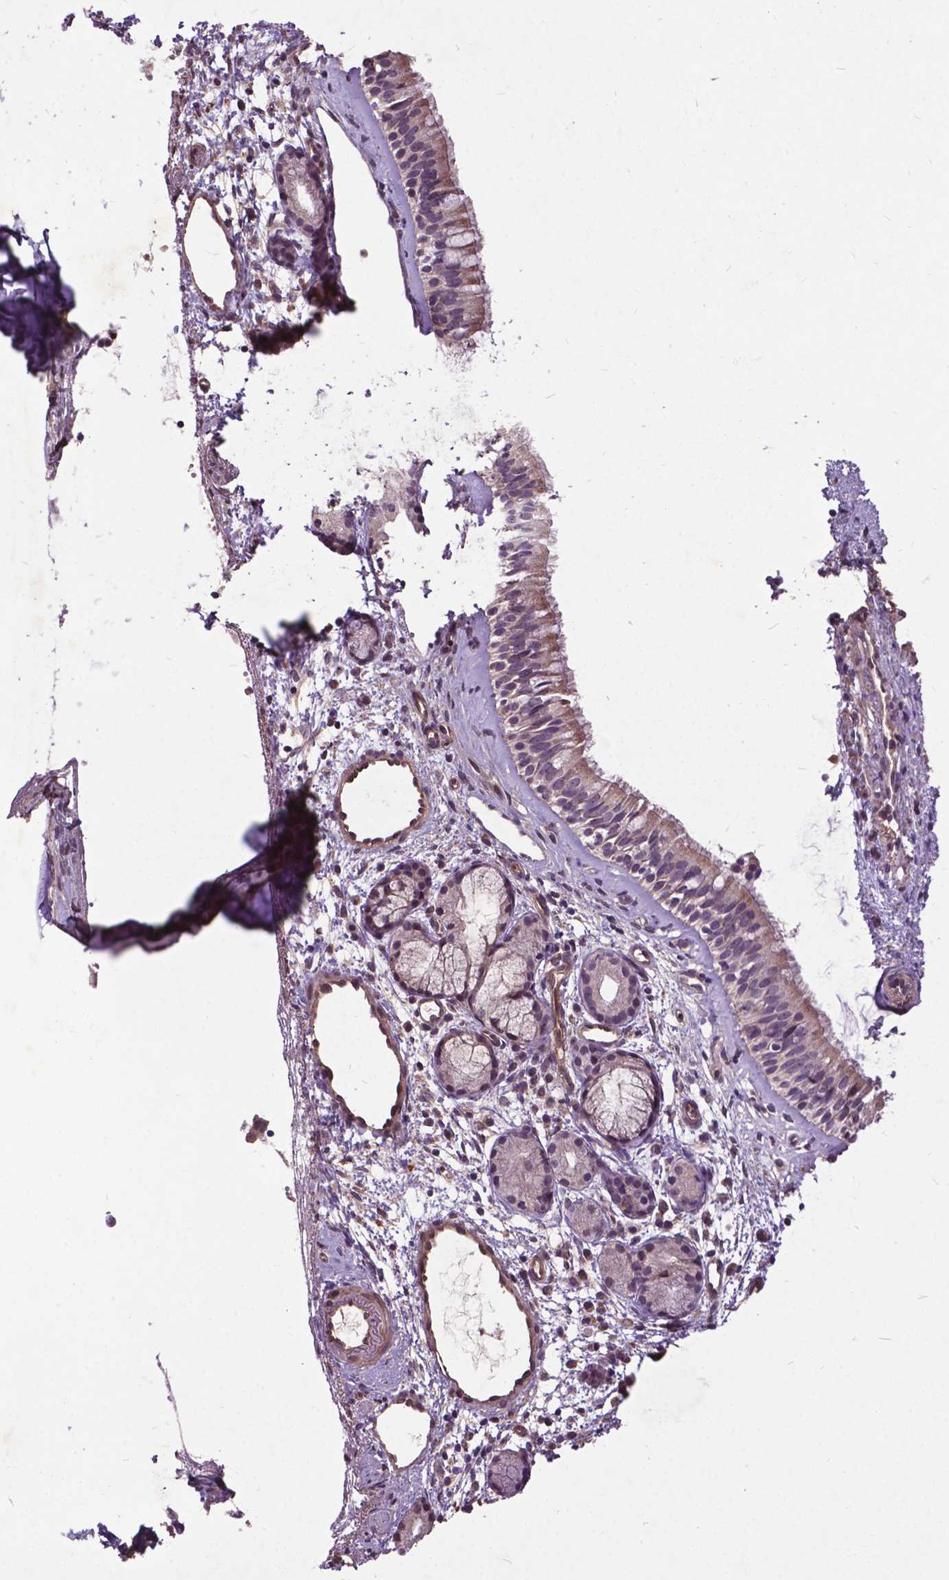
{"staining": {"intensity": "weak", "quantity": "25%-75%", "location": "cytoplasmic/membranous"}, "tissue": "nasopharynx", "cell_type": "Respiratory epithelial cells", "image_type": "normal", "snomed": [{"axis": "morphology", "description": "Normal tissue, NOS"}, {"axis": "topography", "description": "Nasopharynx"}], "caption": "A low amount of weak cytoplasmic/membranous expression is present in approximately 25%-75% of respiratory epithelial cells in normal nasopharynx. Using DAB (3,3'-diaminobenzidine) (brown) and hematoxylin (blue) stains, captured at high magnification using brightfield microscopy.", "gene": "AP1S3", "patient": {"sex": "female", "age": 52}}